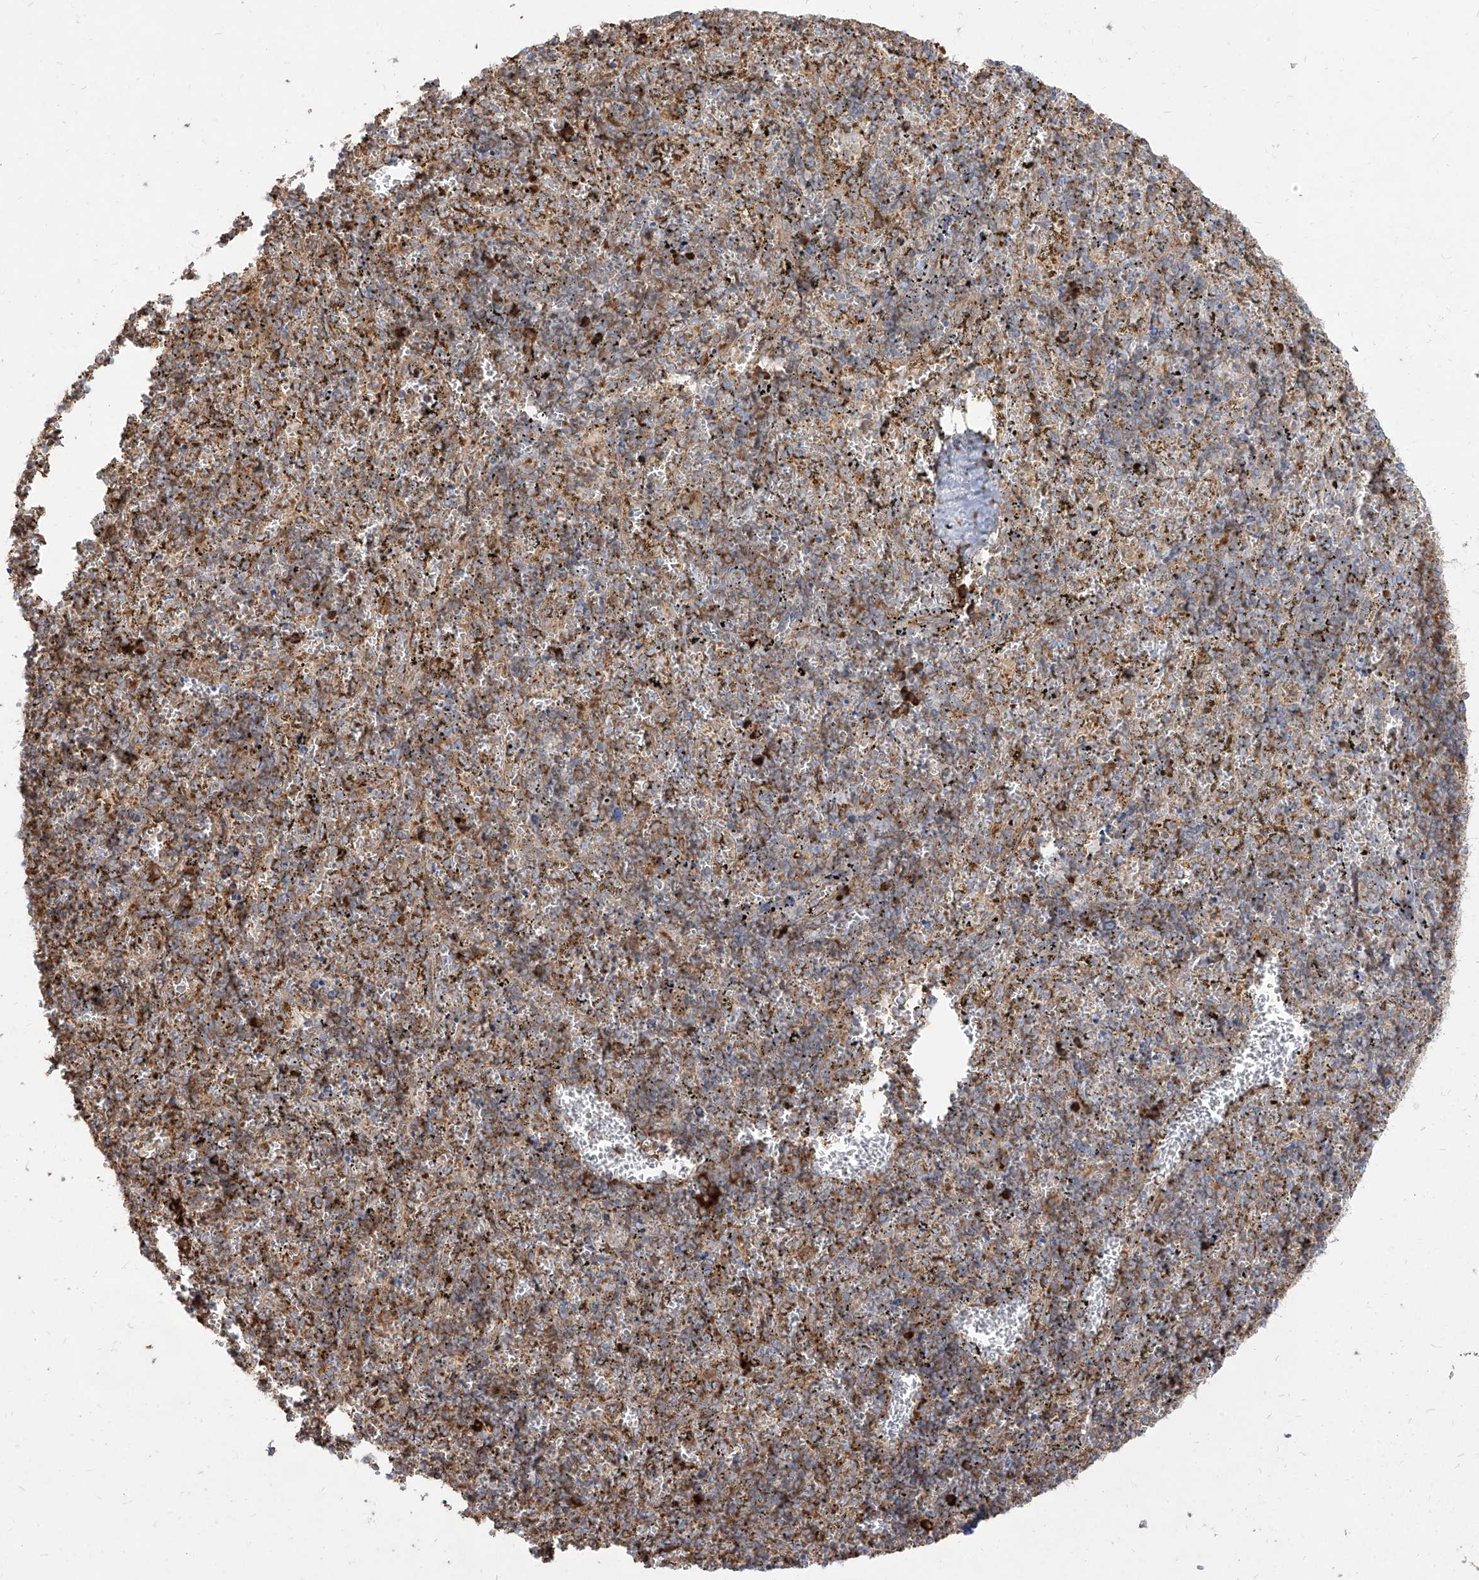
{"staining": {"intensity": "moderate", "quantity": ">75%", "location": "cytoplasmic/membranous"}, "tissue": "spleen", "cell_type": "Cells in red pulp", "image_type": "normal", "snomed": [{"axis": "morphology", "description": "Normal tissue, NOS"}, {"axis": "topography", "description": "Spleen"}], "caption": "Moderate cytoplasmic/membranous protein staining is appreciated in about >75% of cells in red pulp in spleen. (IHC, brightfield microscopy, high magnification).", "gene": "RPS25", "patient": {"sex": "male", "age": 11}}